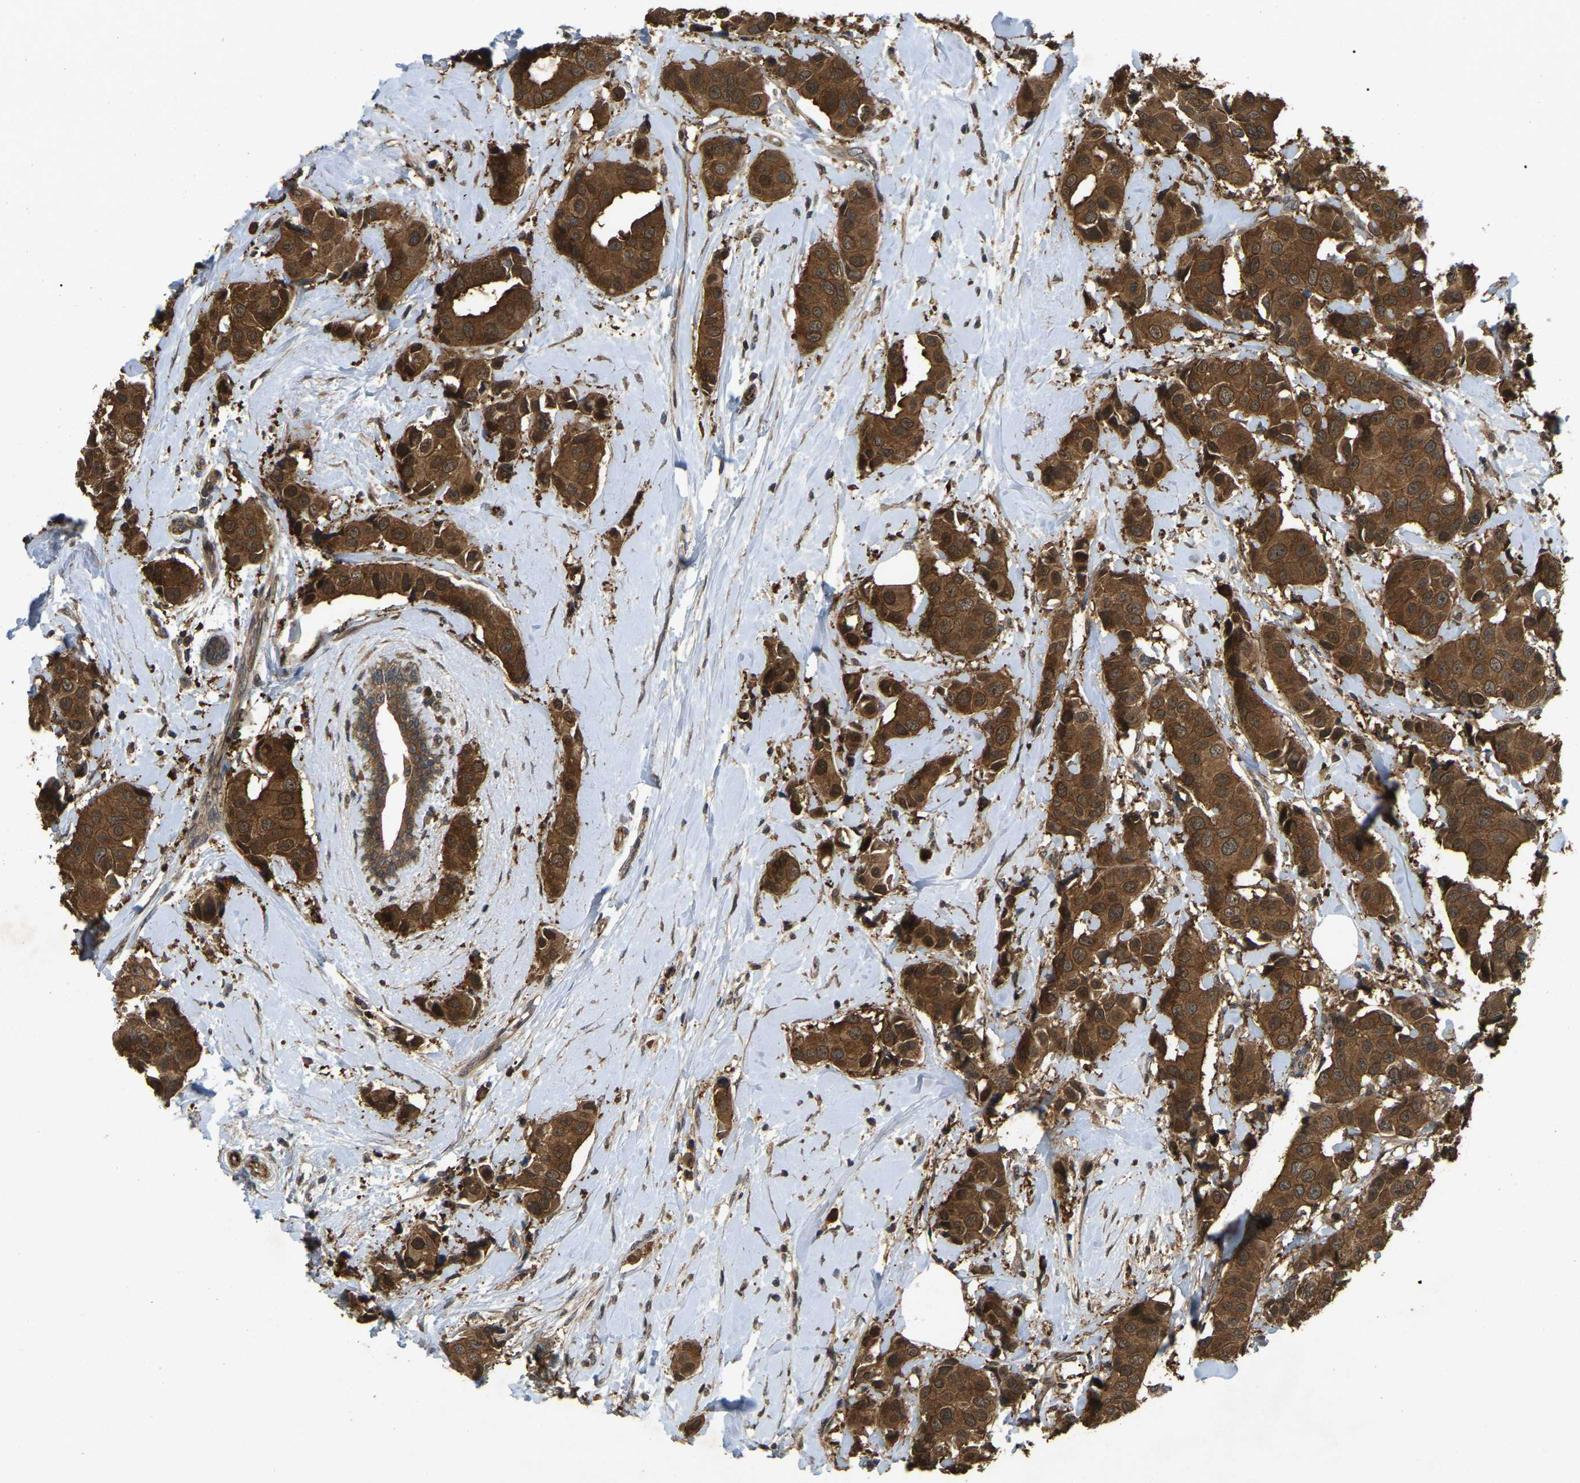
{"staining": {"intensity": "strong", "quantity": ">75%", "location": "cytoplasmic/membranous,nuclear"}, "tissue": "breast cancer", "cell_type": "Tumor cells", "image_type": "cancer", "snomed": [{"axis": "morphology", "description": "Normal tissue, NOS"}, {"axis": "morphology", "description": "Duct carcinoma"}, {"axis": "topography", "description": "Breast"}], "caption": "Breast cancer stained with a protein marker shows strong staining in tumor cells.", "gene": "KIAA1549", "patient": {"sex": "female", "age": 39}}